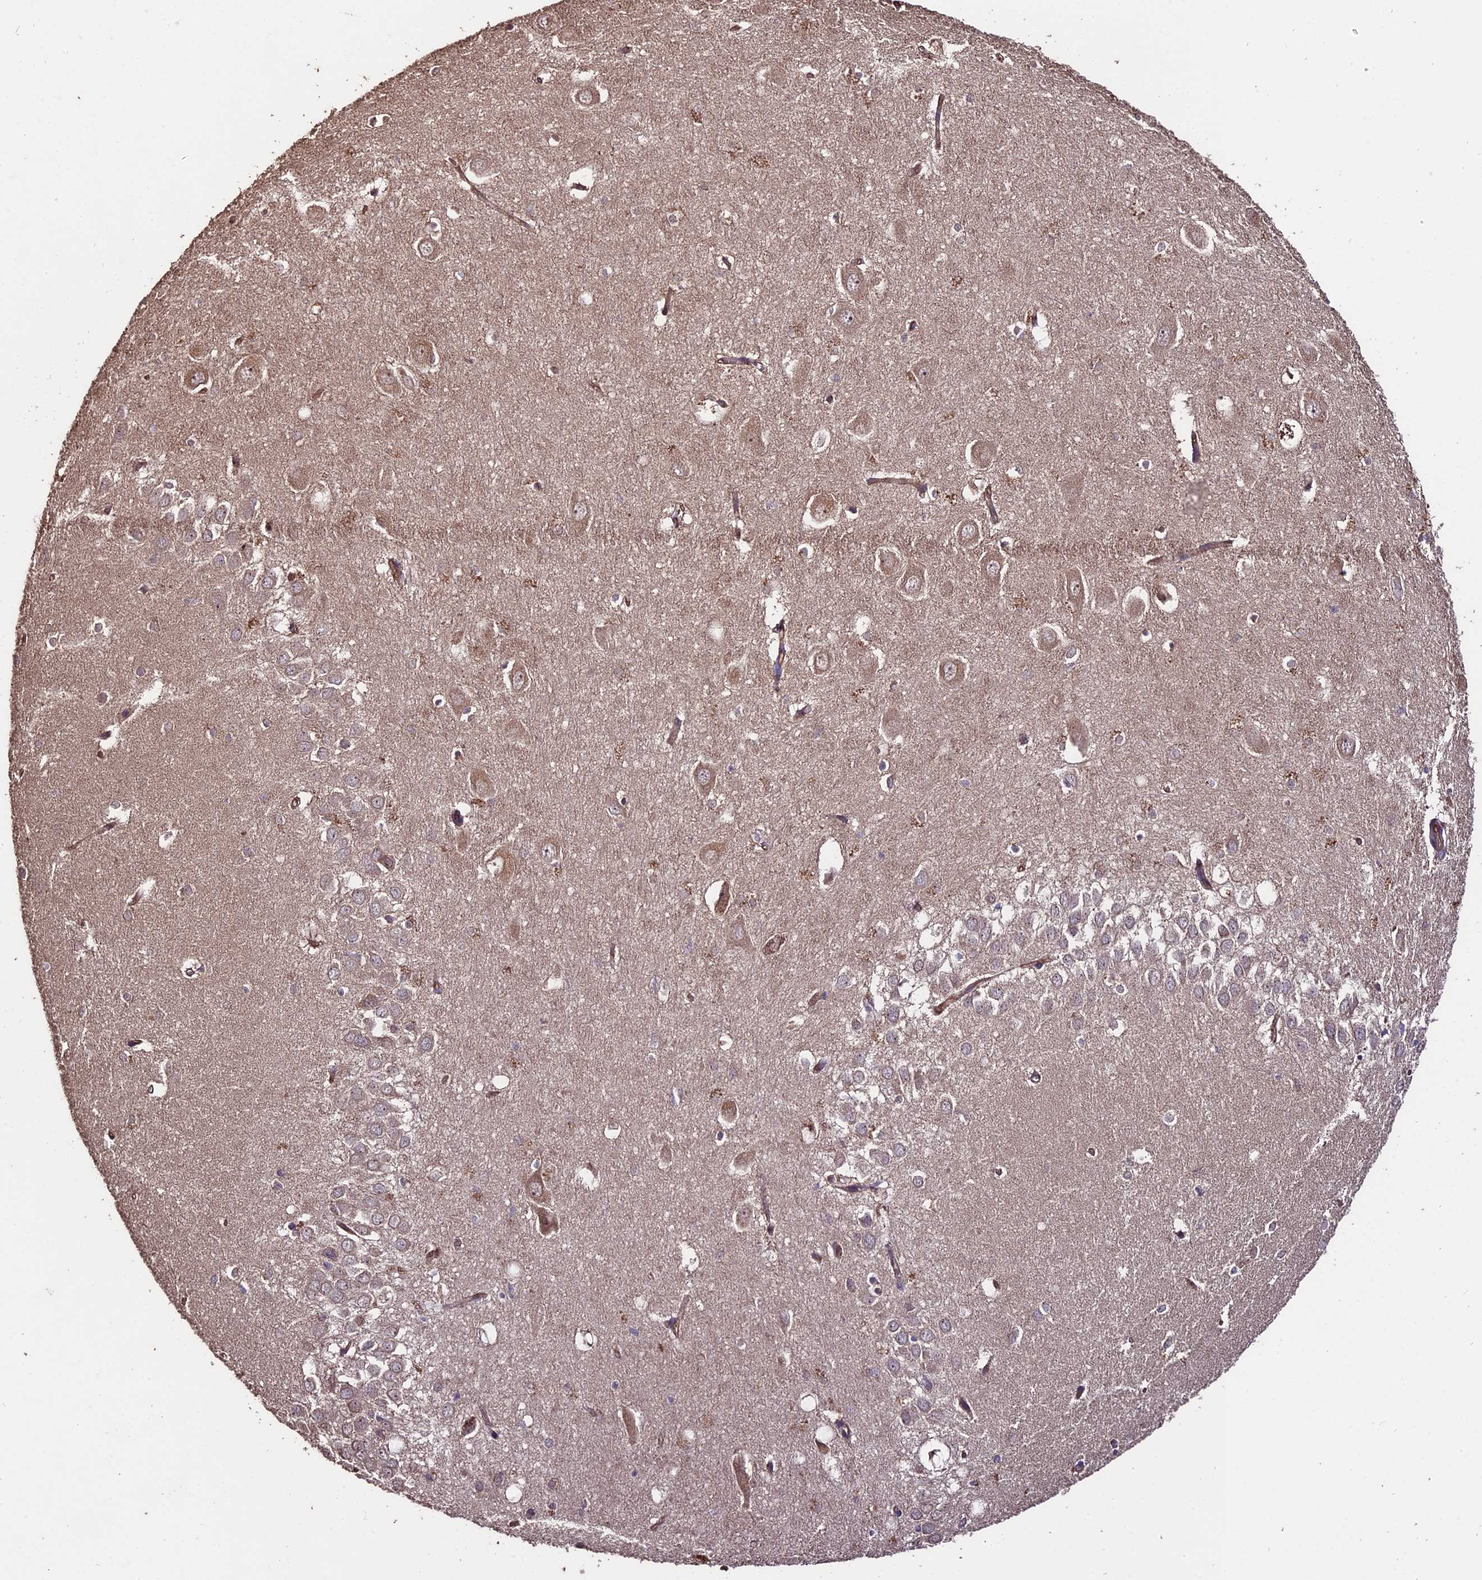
{"staining": {"intensity": "negative", "quantity": "none", "location": "none"}, "tissue": "hippocampus", "cell_type": "Glial cells", "image_type": "normal", "snomed": [{"axis": "morphology", "description": "Normal tissue, NOS"}, {"axis": "topography", "description": "Hippocampus"}], "caption": "Benign hippocampus was stained to show a protein in brown. There is no significant expression in glial cells. The staining is performed using DAB (3,3'-diaminobenzidine) brown chromogen with nuclei counter-stained in using hematoxylin.", "gene": "TTLL10", "patient": {"sex": "female", "age": 64}}